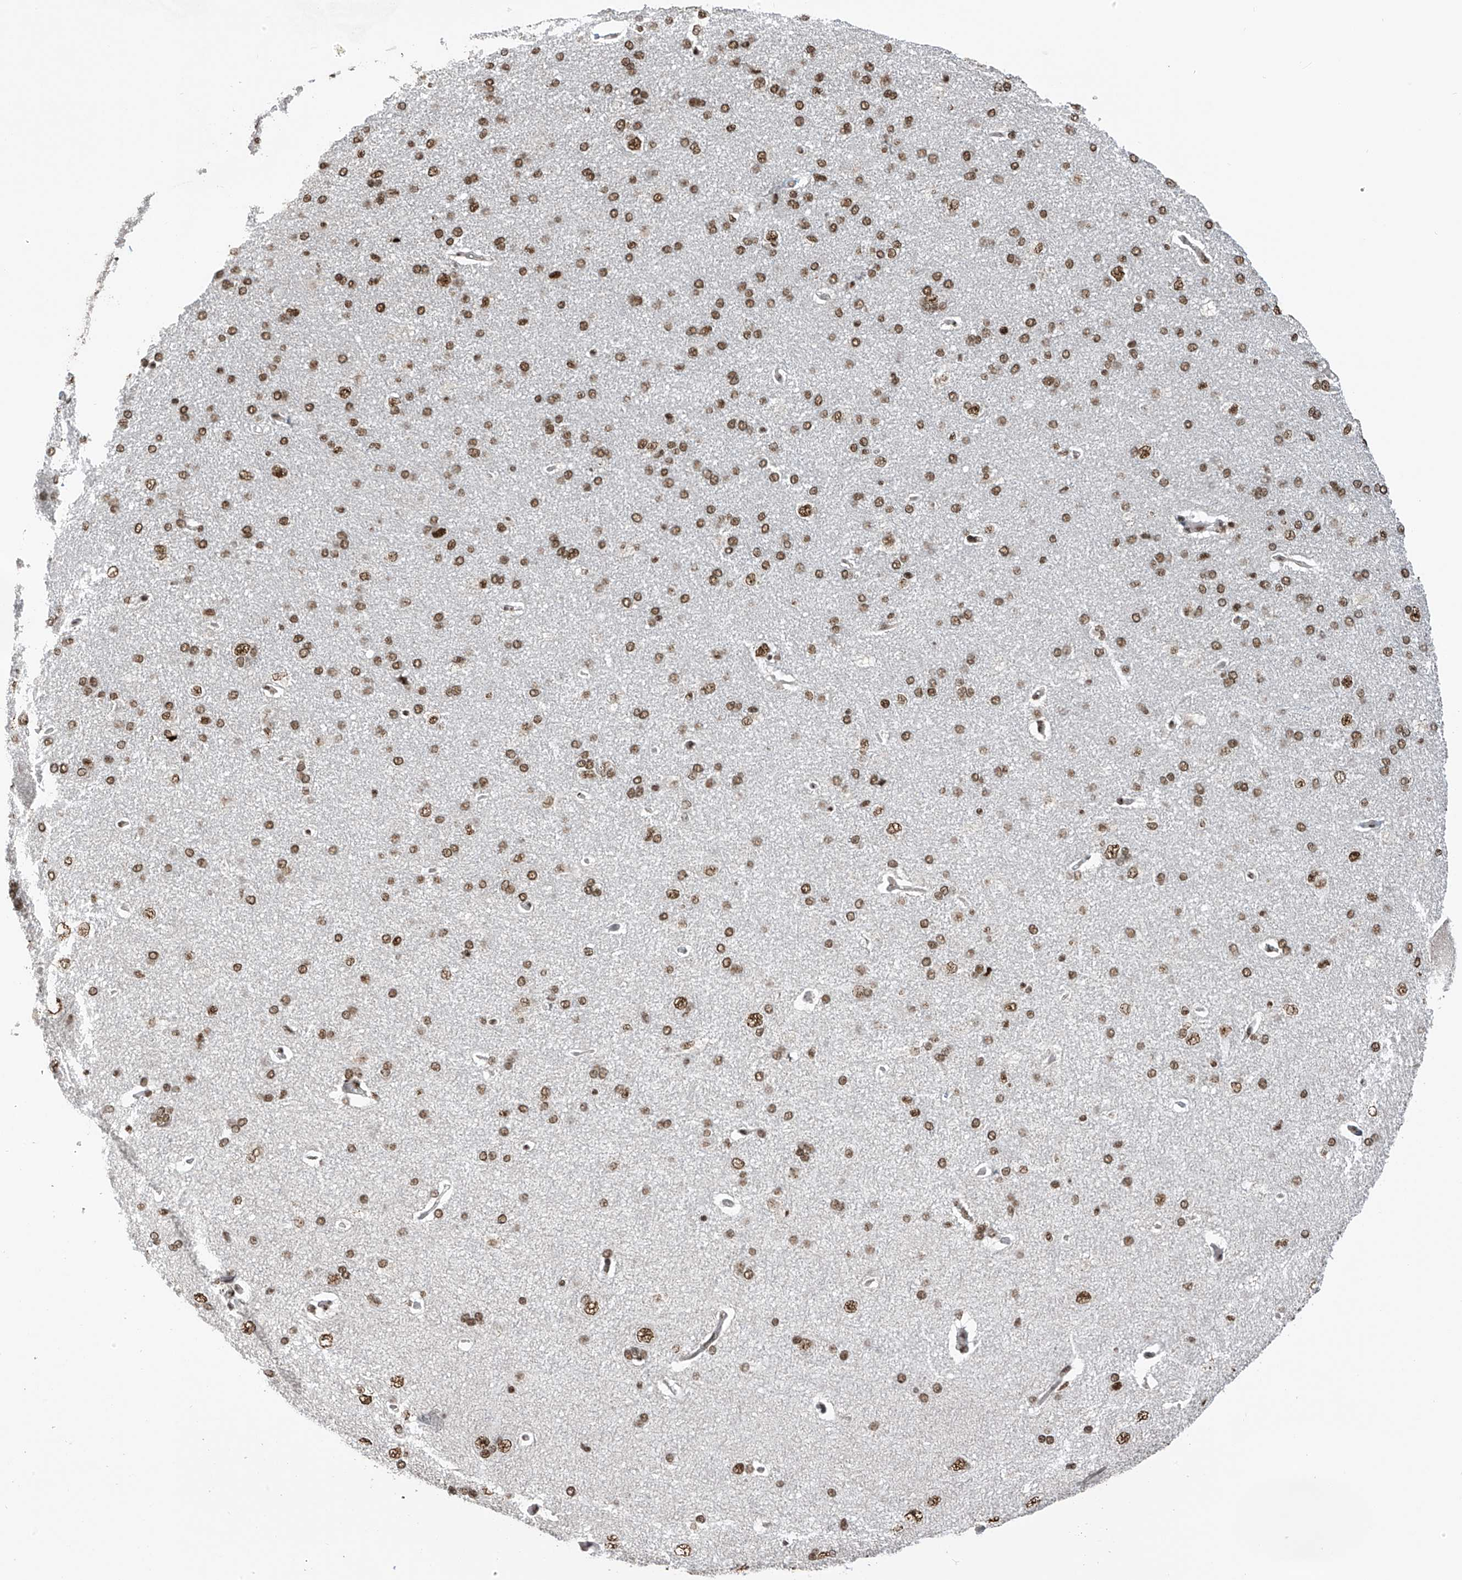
{"staining": {"intensity": "moderate", "quantity": "25%-75%", "location": "nuclear"}, "tissue": "cerebral cortex", "cell_type": "Endothelial cells", "image_type": "normal", "snomed": [{"axis": "morphology", "description": "Normal tissue, NOS"}, {"axis": "topography", "description": "Cerebral cortex"}], "caption": "Protein staining of benign cerebral cortex displays moderate nuclear expression in approximately 25%-75% of endothelial cells.", "gene": "APLF", "patient": {"sex": "male", "age": 62}}